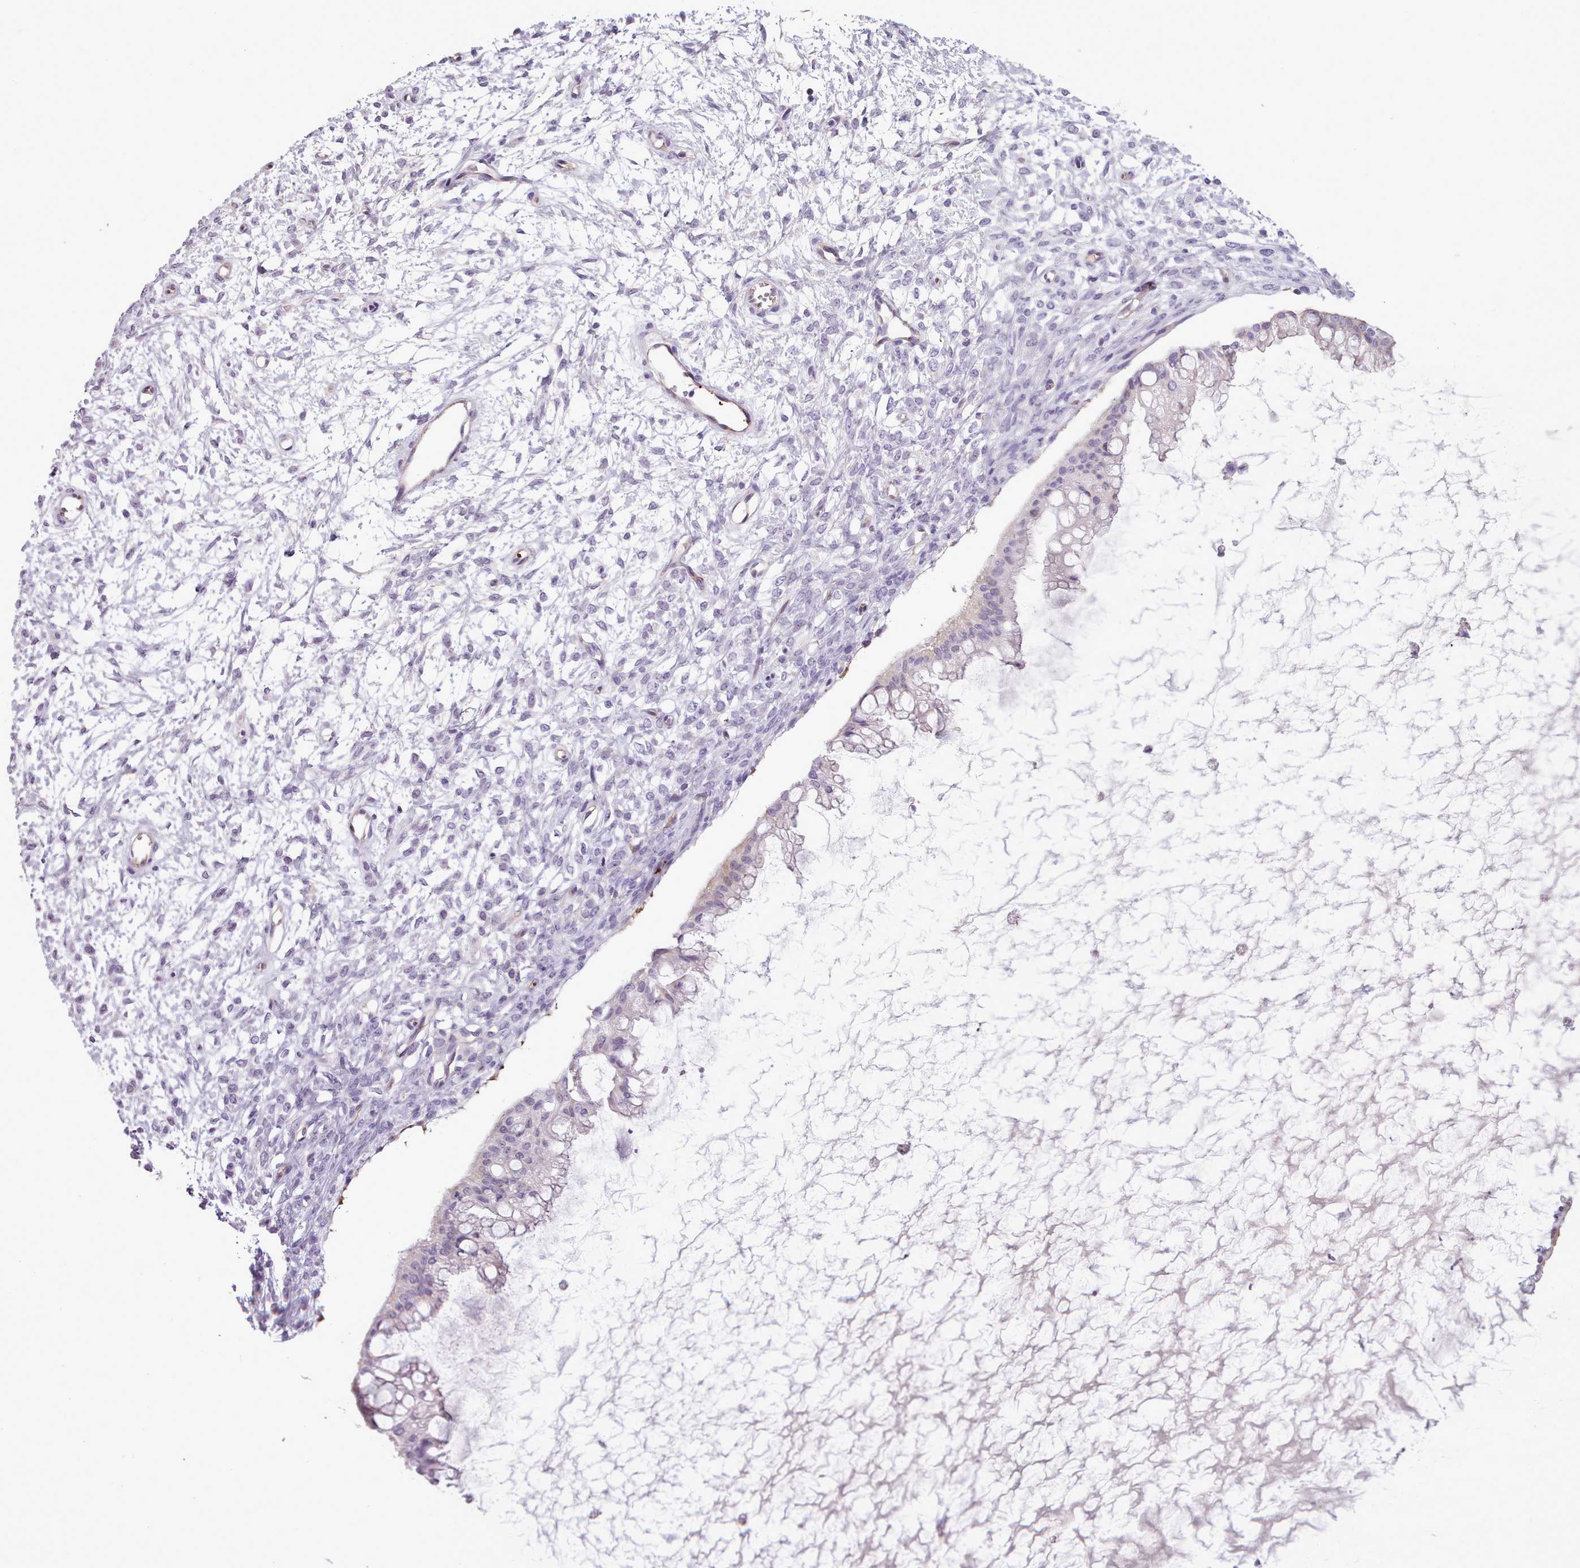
{"staining": {"intensity": "strong", "quantity": "25%-75%", "location": "cytoplasmic/membranous"}, "tissue": "ovarian cancer", "cell_type": "Tumor cells", "image_type": "cancer", "snomed": [{"axis": "morphology", "description": "Cystadenocarcinoma, mucinous, NOS"}, {"axis": "topography", "description": "Ovary"}], "caption": "Immunohistochemistry staining of ovarian cancer, which reveals high levels of strong cytoplasmic/membranous staining in about 25%-75% of tumor cells indicating strong cytoplasmic/membranous protein expression. The staining was performed using DAB (3,3'-diaminobenzidine) (brown) for protein detection and nuclei were counterstained in hematoxylin (blue).", "gene": "NDST2", "patient": {"sex": "female", "age": 73}}